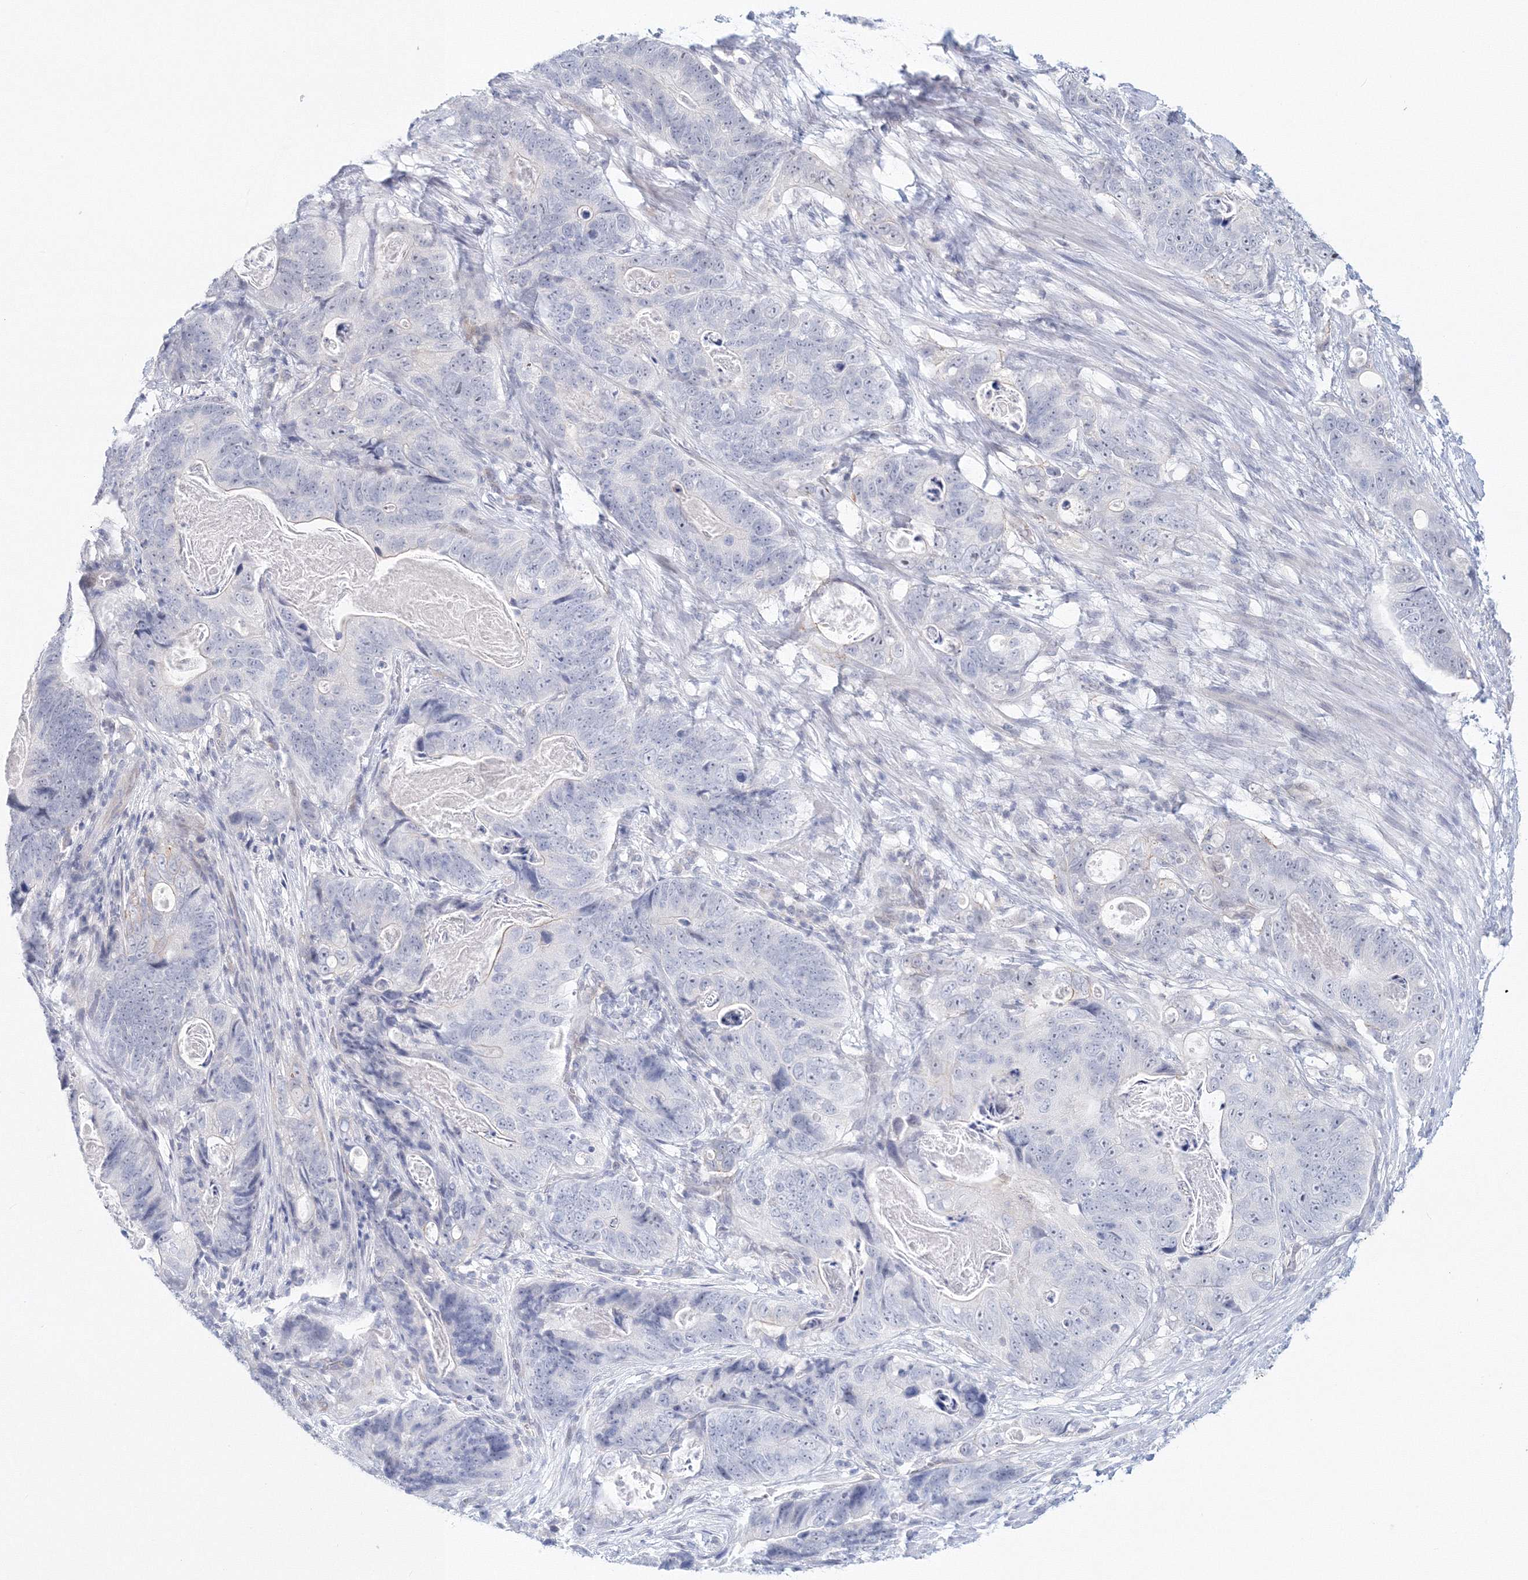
{"staining": {"intensity": "negative", "quantity": "none", "location": "none"}, "tissue": "stomach cancer", "cell_type": "Tumor cells", "image_type": "cancer", "snomed": [{"axis": "morphology", "description": "Normal tissue, NOS"}, {"axis": "morphology", "description": "Adenocarcinoma, NOS"}, {"axis": "topography", "description": "Stomach"}], "caption": "Immunohistochemistry (IHC) of human stomach cancer displays no positivity in tumor cells. The staining is performed using DAB (3,3'-diaminobenzidine) brown chromogen with nuclei counter-stained in using hematoxylin.", "gene": "VSIG1", "patient": {"sex": "female", "age": 89}}